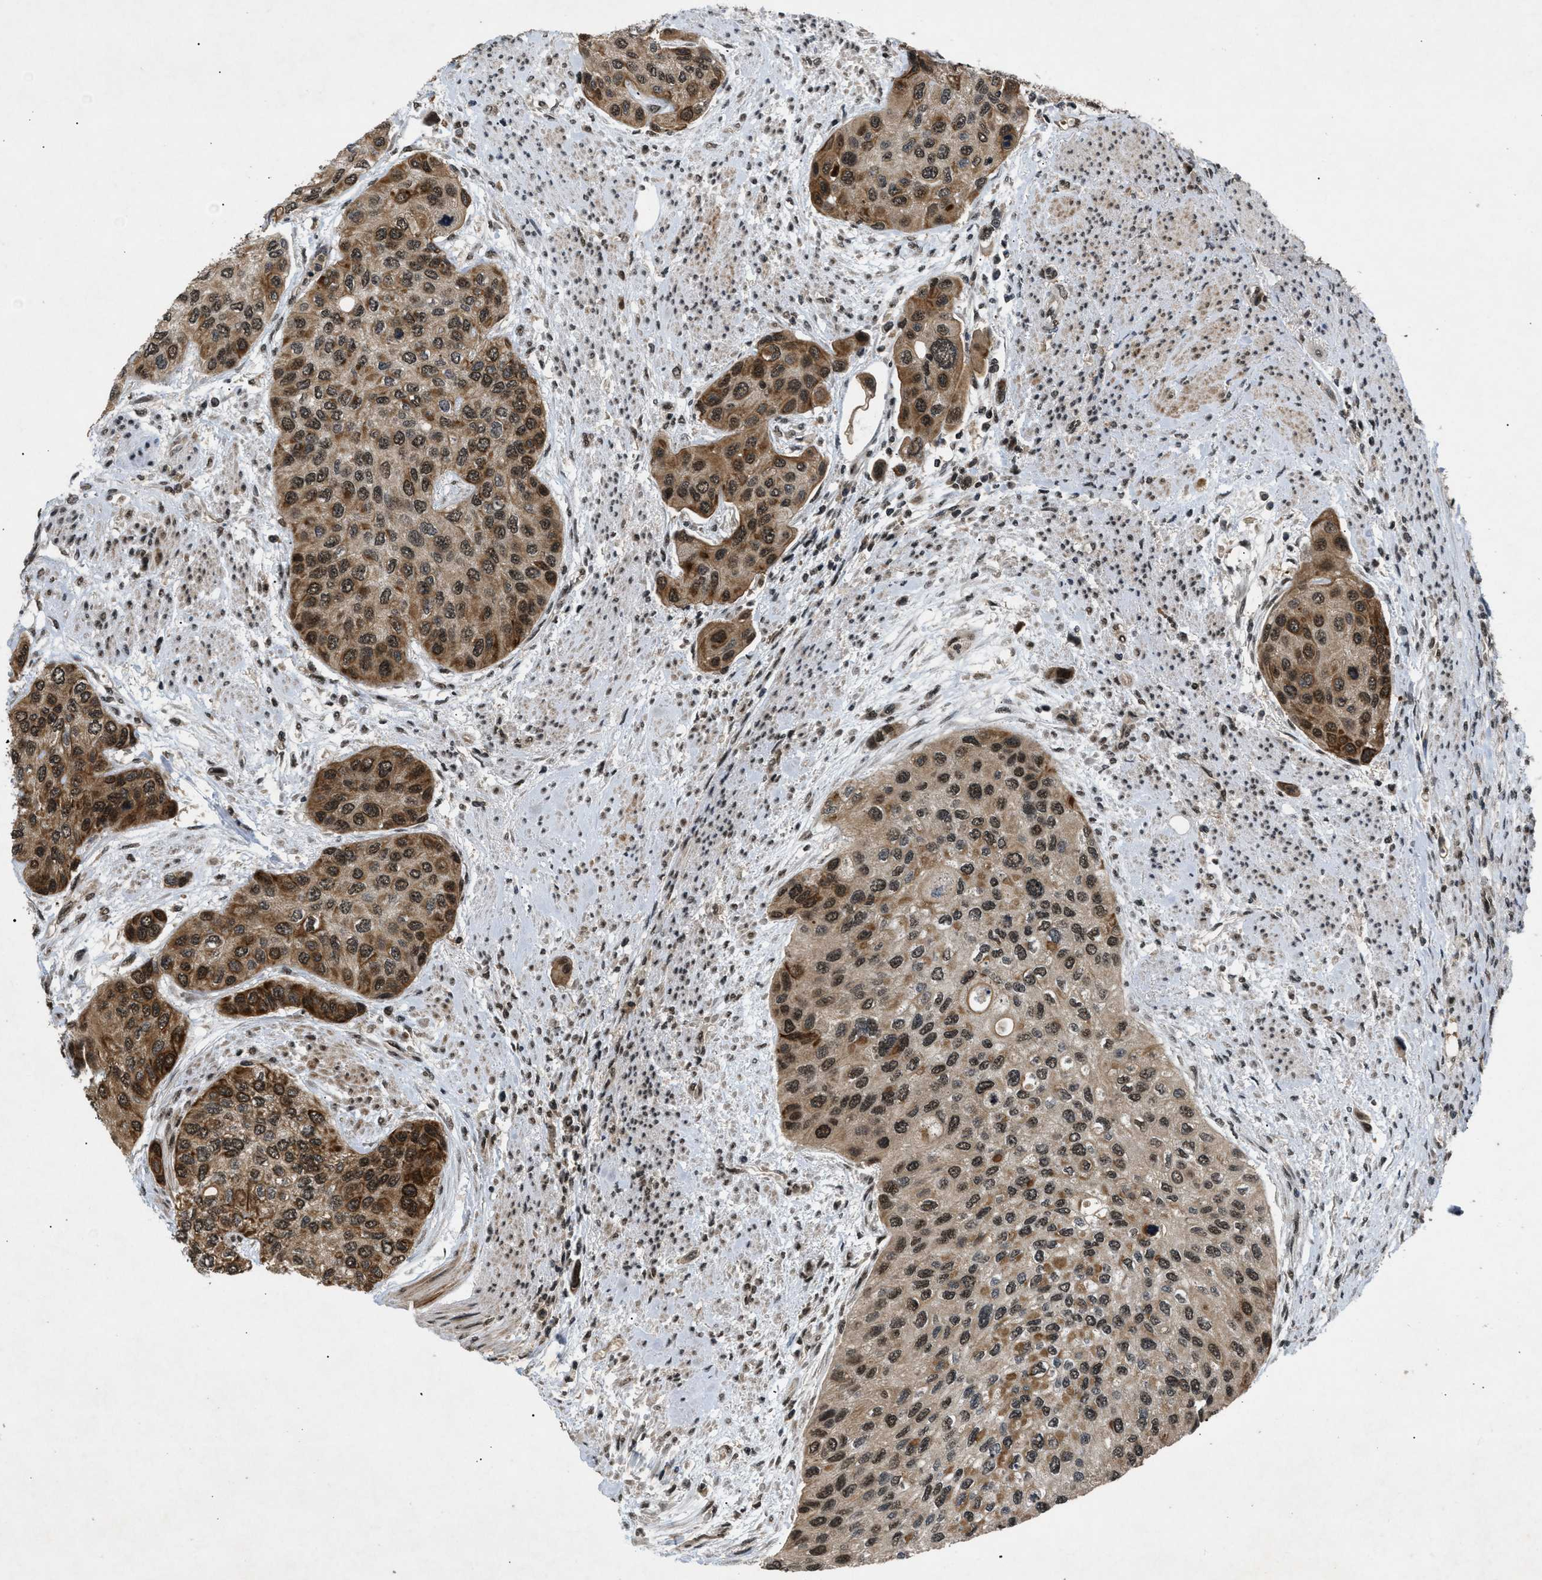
{"staining": {"intensity": "strong", "quantity": ">75%", "location": "cytoplasmic/membranous,nuclear"}, "tissue": "urothelial cancer", "cell_type": "Tumor cells", "image_type": "cancer", "snomed": [{"axis": "morphology", "description": "Urothelial carcinoma, High grade"}, {"axis": "topography", "description": "Urinary bladder"}], "caption": "The histopathology image displays staining of high-grade urothelial carcinoma, revealing strong cytoplasmic/membranous and nuclear protein staining (brown color) within tumor cells.", "gene": "RBM5", "patient": {"sex": "female", "age": 56}}